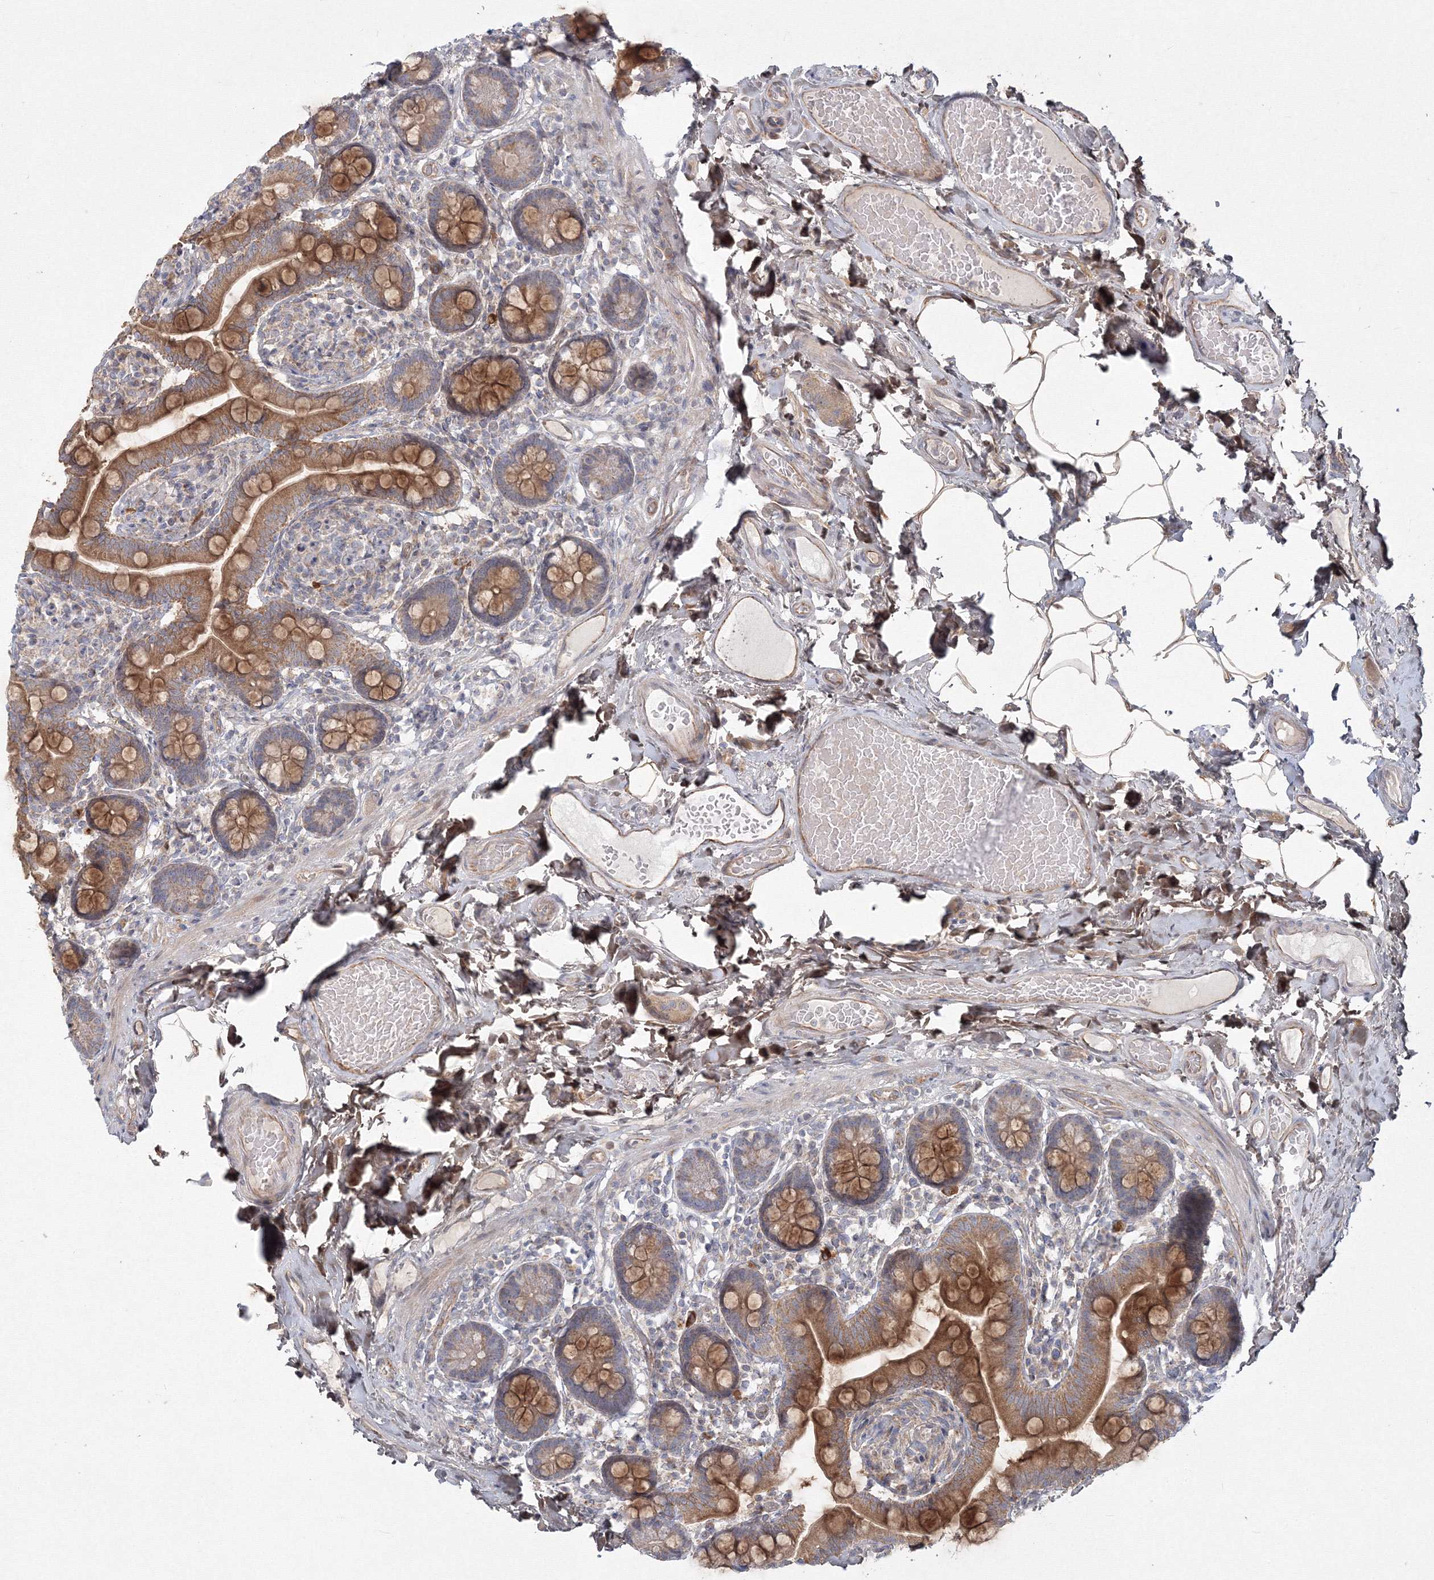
{"staining": {"intensity": "strong", "quantity": ">75%", "location": "cytoplasmic/membranous"}, "tissue": "small intestine", "cell_type": "Glandular cells", "image_type": "normal", "snomed": [{"axis": "morphology", "description": "Normal tissue, NOS"}, {"axis": "topography", "description": "Small intestine"}], "caption": "Immunohistochemical staining of normal human small intestine exhibits >75% levels of strong cytoplasmic/membranous protein staining in approximately >75% of glandular cells.", "gene": "WDR49", "patient": {"sex": "female", "age": 64}}